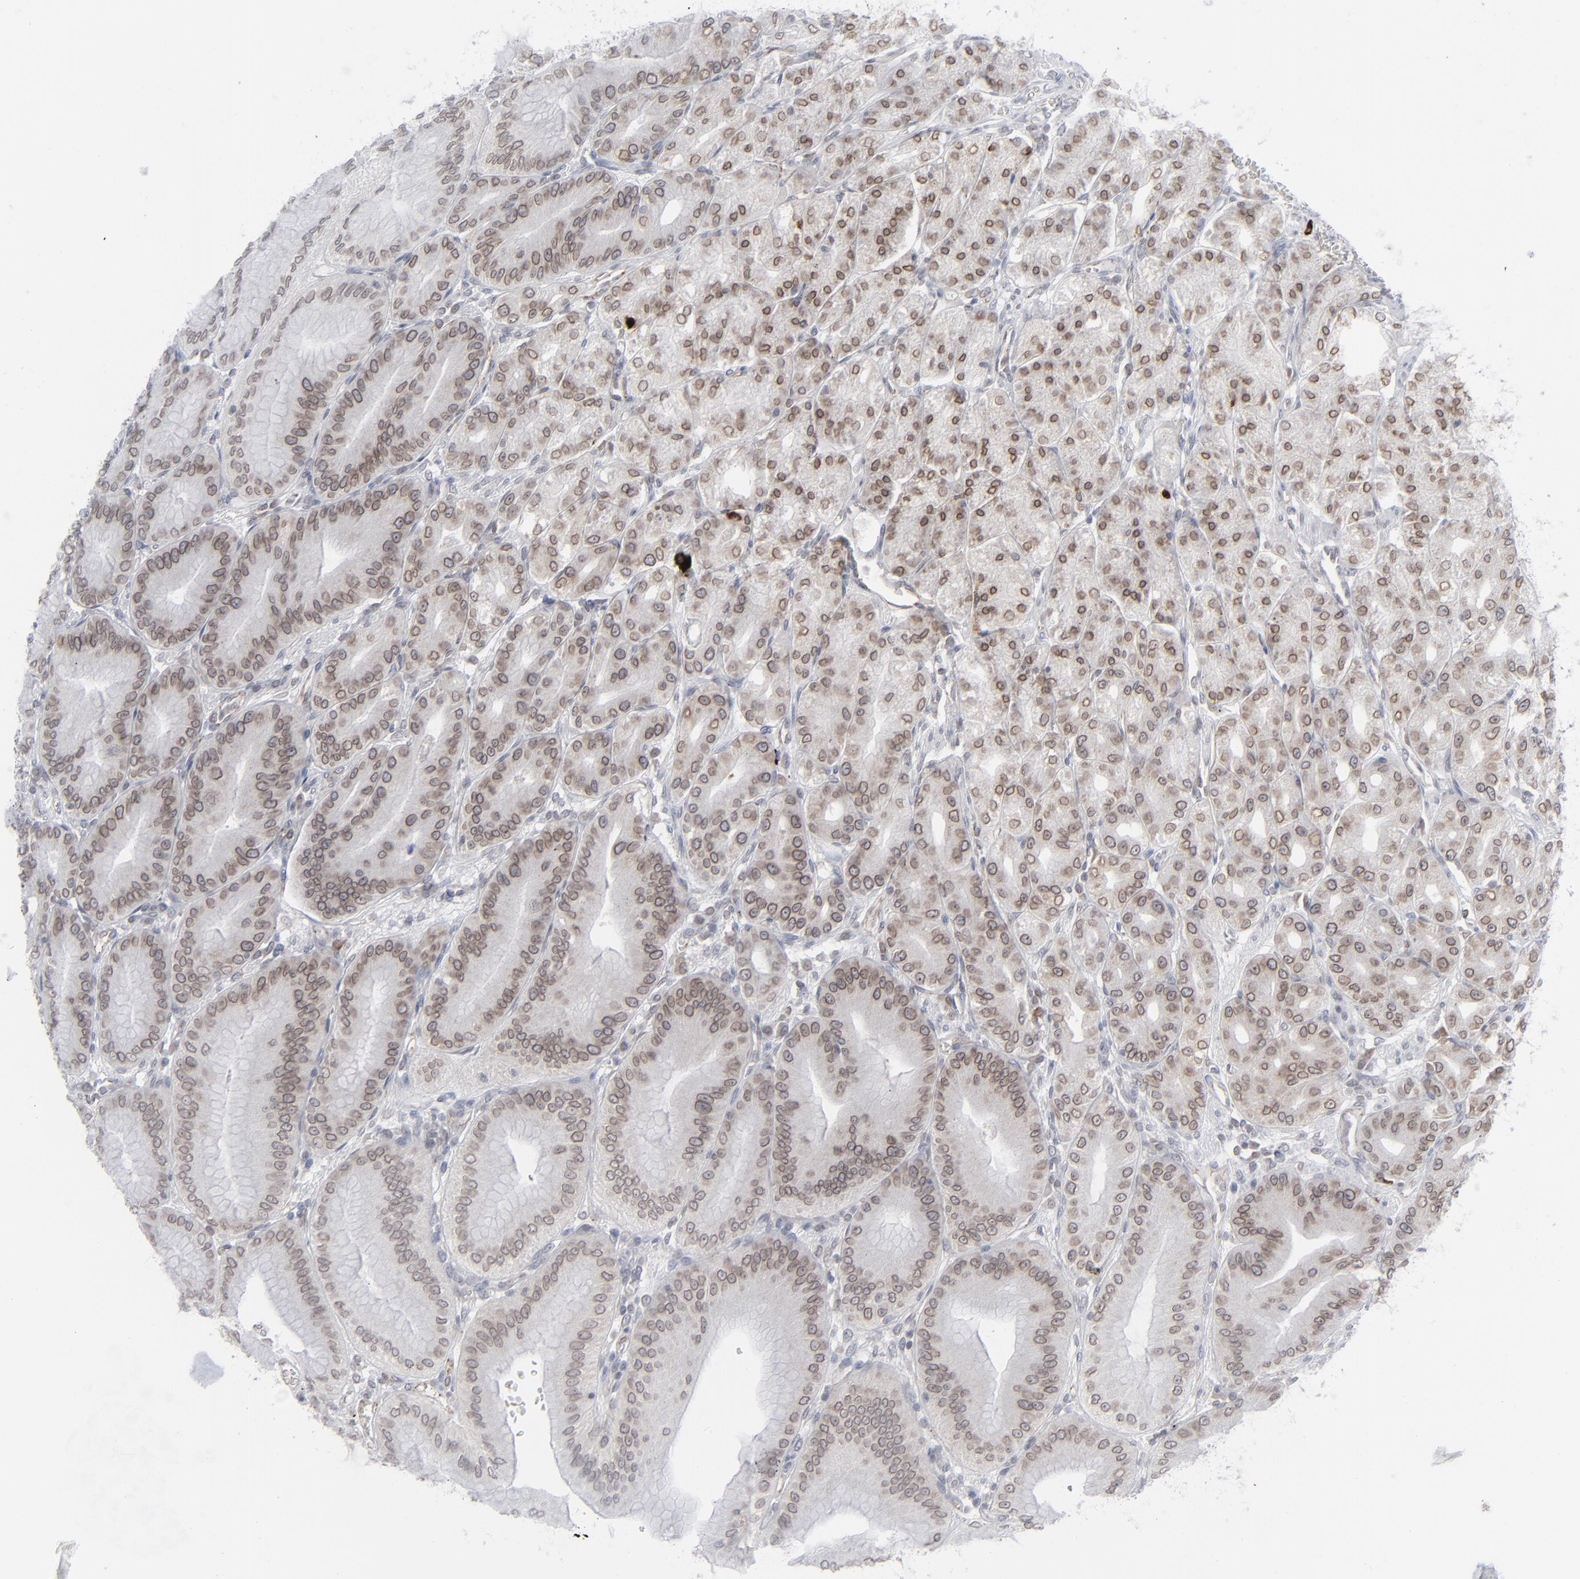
{"staining": {"intensity": "moderate", "quantity": ">75%", "location": "cytoplasmic/membranous,nuclear"}, "tissue": "stomach", "cell_type": "Glandular cells", "image_type": "normal", "snomed": [{"axis": "morphology", "description": "Normal tissue, NOS"}, {"axis": "topography", "description": "Stomach, lower"}], "caption": "Approximately >75% of glandular cells in normal human stomach reveal moderate cytoplasmic/membranous,nuclear protein staining as visualized by brown immunohistochemical staining.", "gene": "NUP88", "patient": {"sex": "male", "age": 71}}